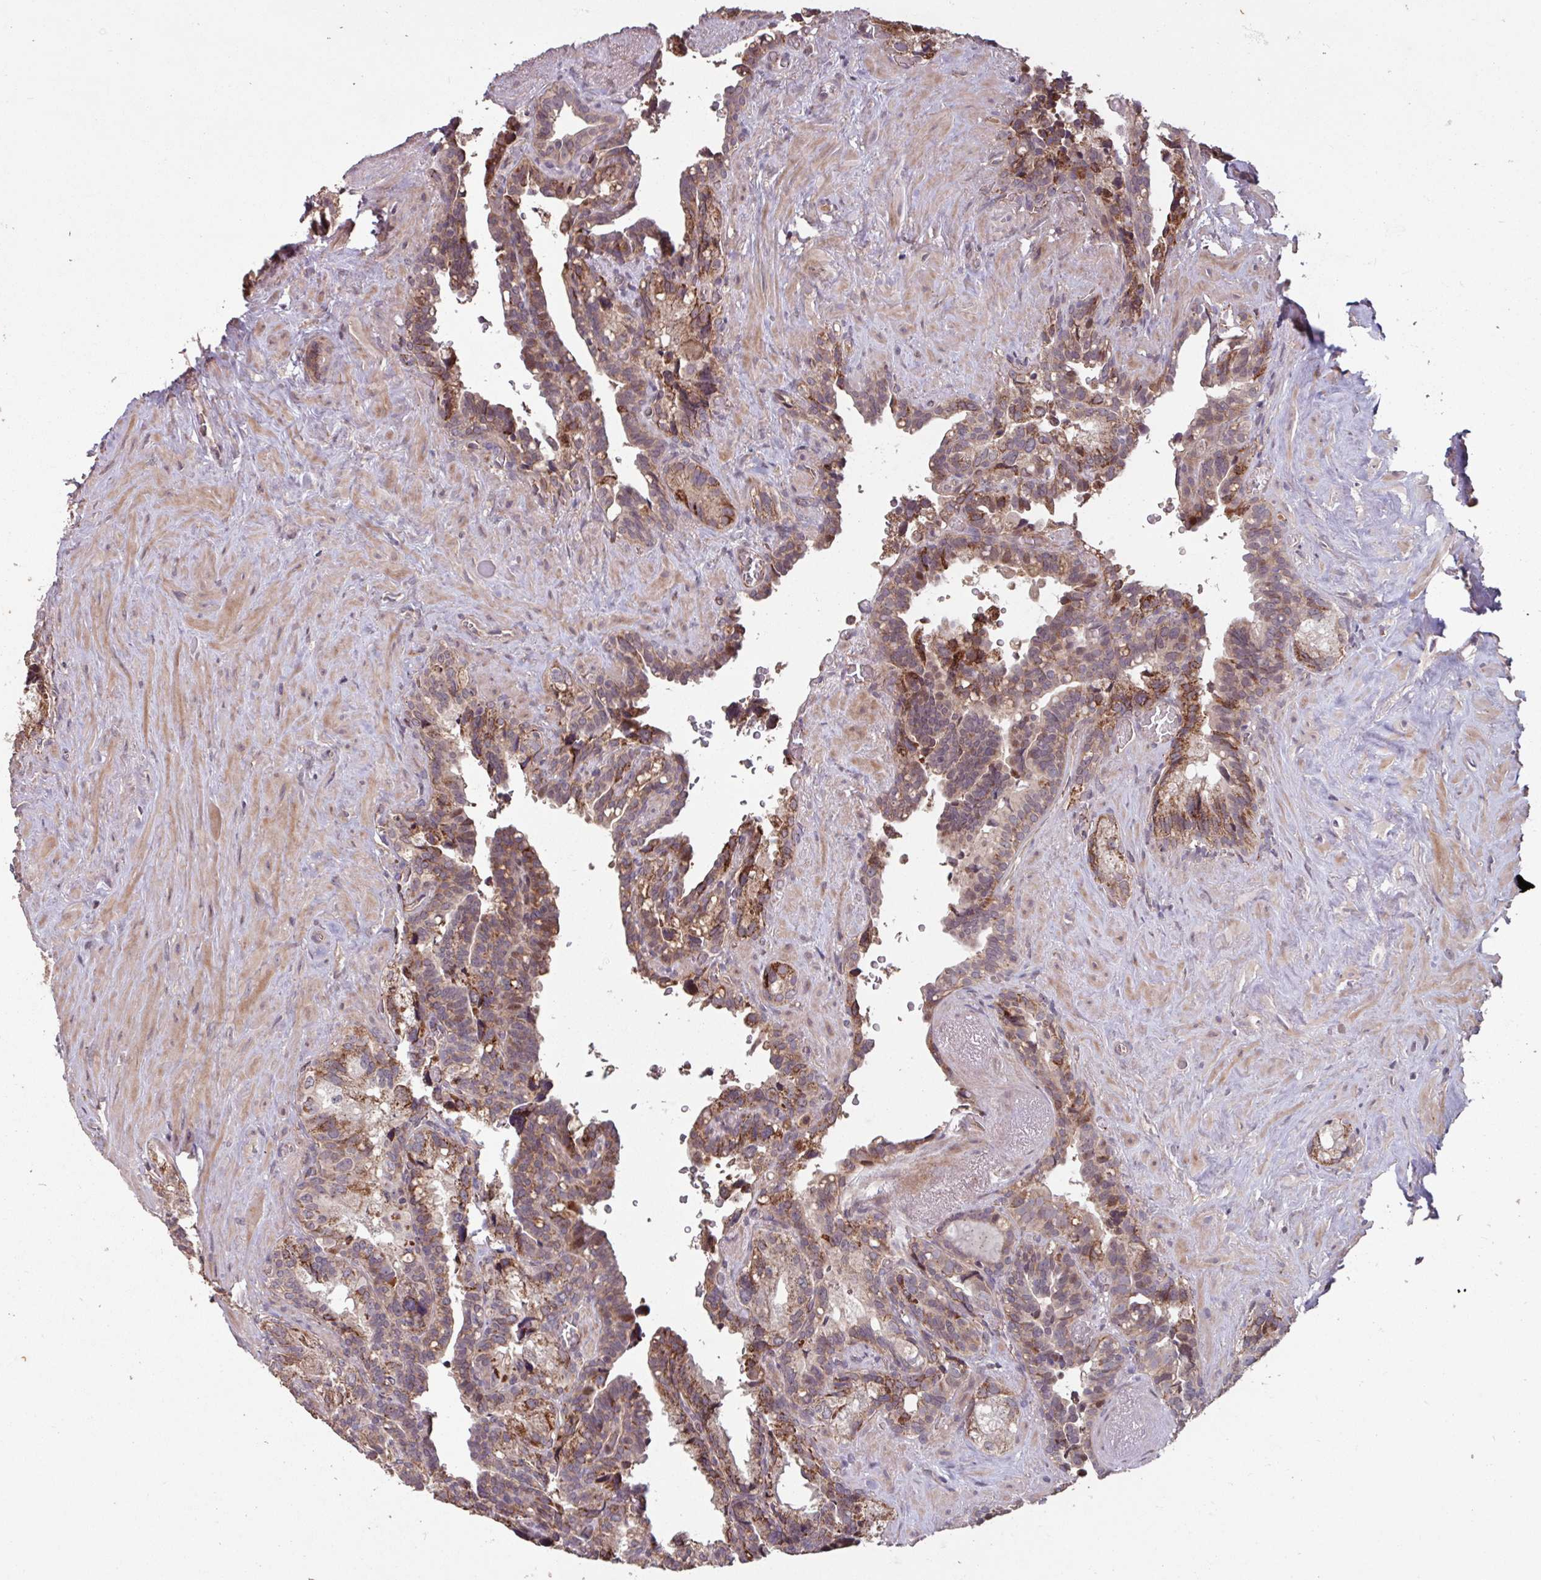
{"staining": {"intensity": "strong", "quantity": "25%-75%", "location": "cytoplasmic/membranous"}, "tissue": "seminal vesicle", "cell_type": "Glandular cells", "image_type": "normal", "snomed": [{"axis": "morphology", "description": "Normal tissue, NOS"}, {"axis": "topography", "description": "Seminal veicle"}], "caption": "A high amount of strong cytoplasmic/membranous staining is present in approximately 25%-75% of glandular cells in unremarkable seminal vesicle.", "gene": "TMEM88", "patient": {"sex": "male", "age": 68}}